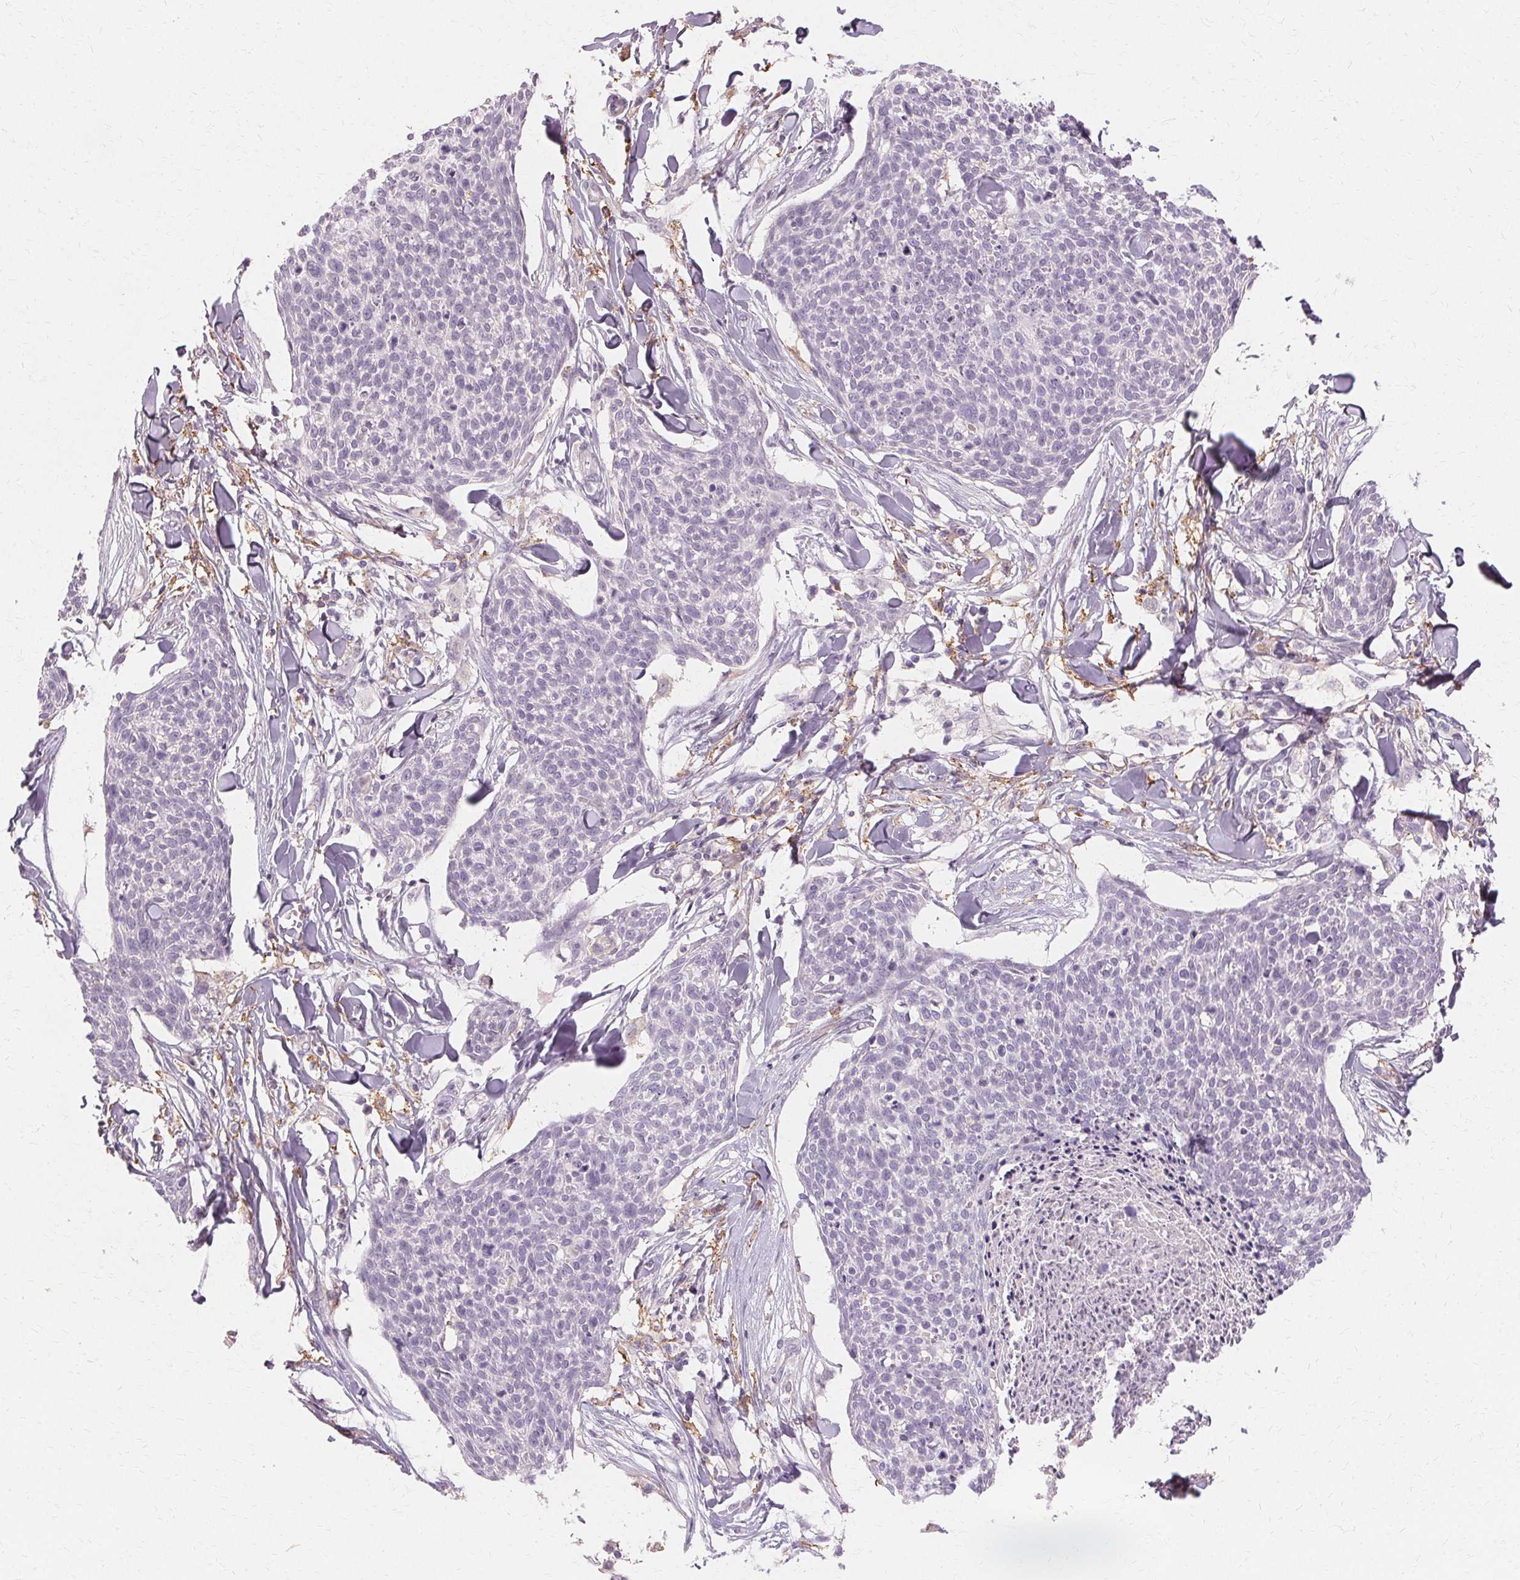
{"staining": {"intensity": "negative", "quantity": "none", "location": "none"}, "tissue": "skin cancer", "cell_type": "Tumor cells", "image_type": "cancer", "snomed": [{"axis": "morphology", "description": "Squamous cell carcinoma, NOS"}, {"axis": "topography", "description": "Skin"}, {"axis": "topography", "description": "Vulva"}], "caption": "The image shows no staining of tumor cells in skin cancer (squamous cell carcinoma).", "gene": "IFNGR1", "patient": {"sex": "female", "age": 75}}